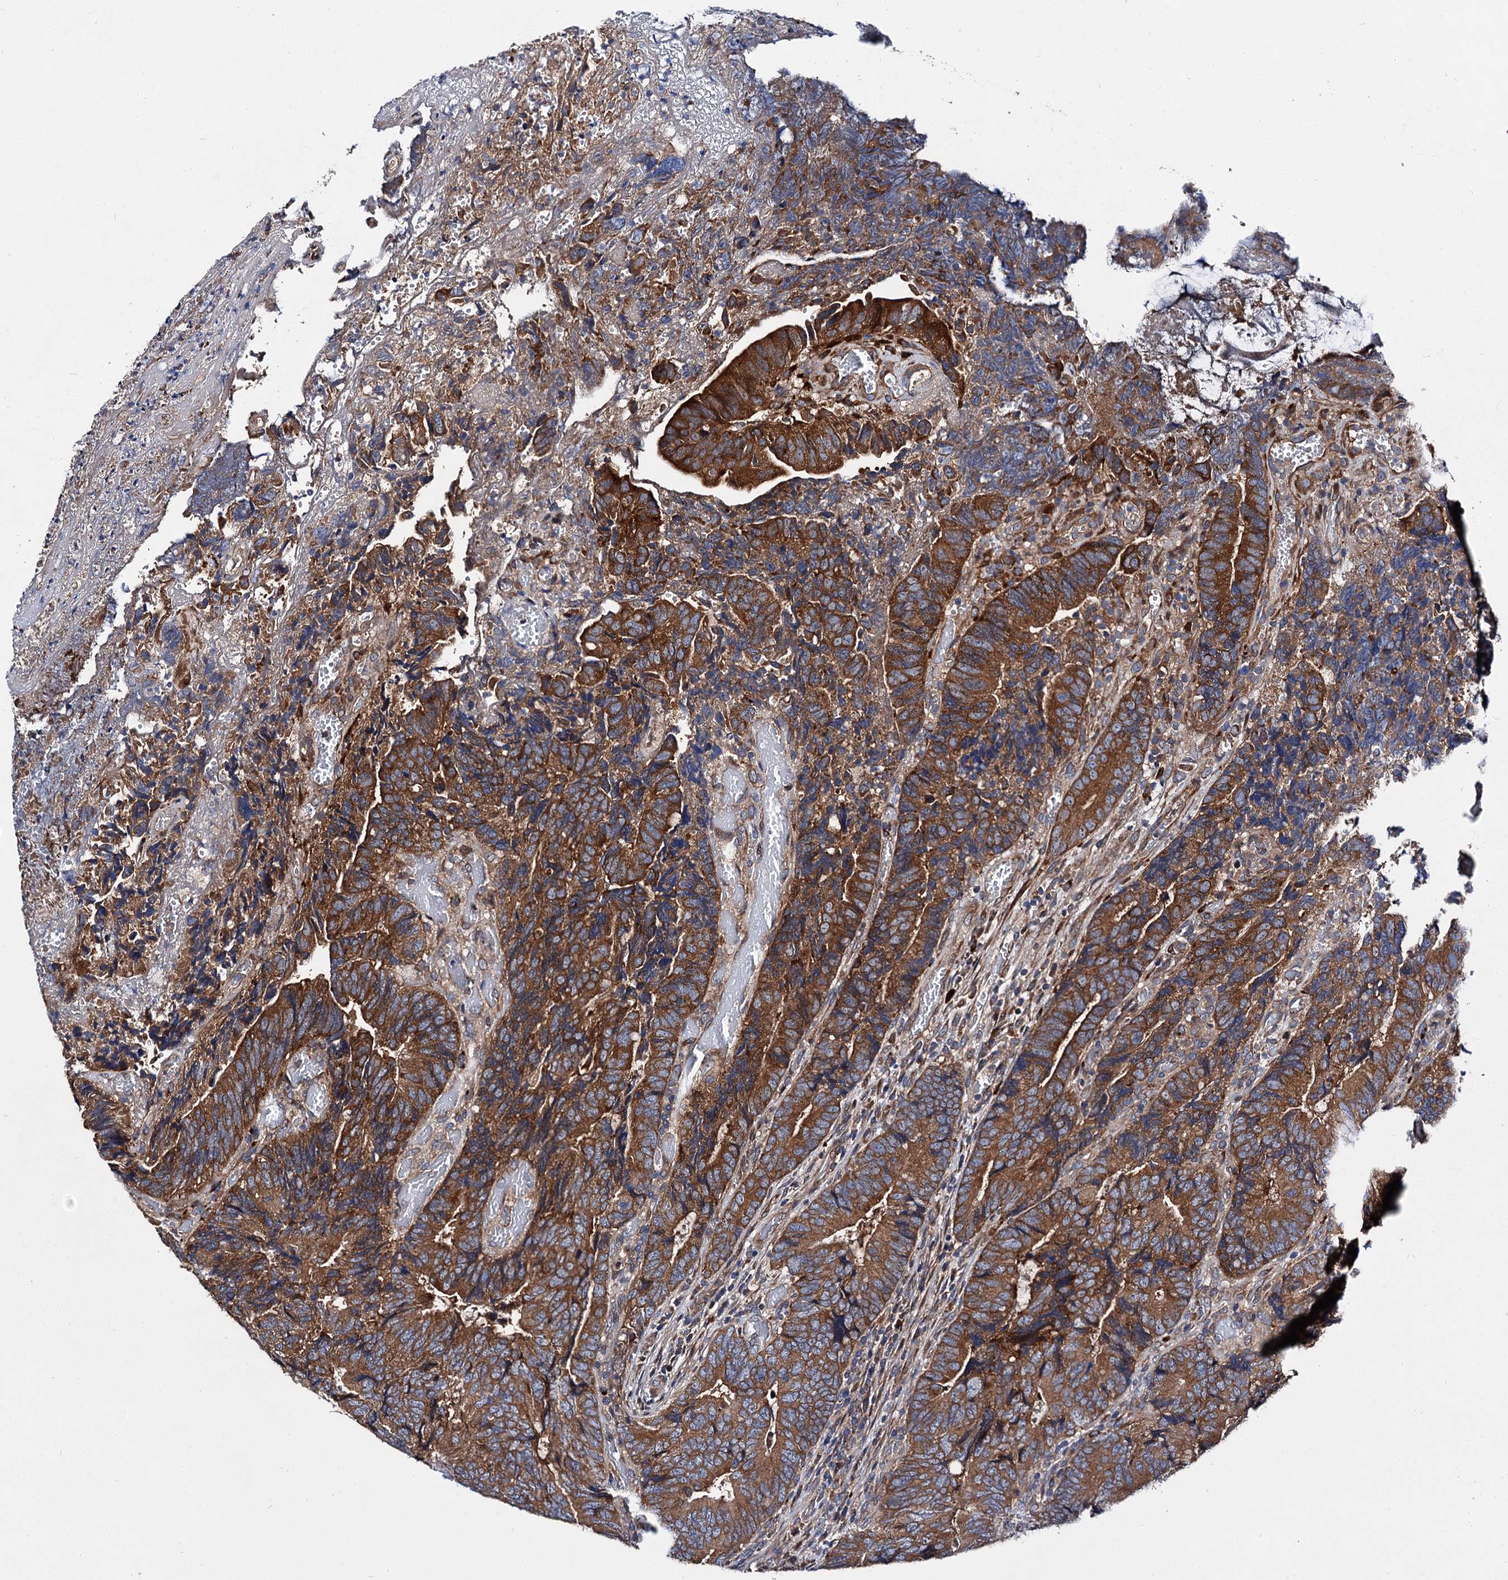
{"staining": {"intensity": "strong", "quantity": ">75%", "location": "cytoplasmic/membranous"}, "tissue": "colorectal cancer", "cell_type": "Tumor cells", "image_type": "cancer", "snomed": [{"axis": "morphology", "description": "Adenocarcinoma, NOS"}, {"axis": "topography", "description": "Colon"}], "caption": "The histopathology image displays staining of colorectal adenocarcinoma, revealing strong cytoplasmic/membranous protein expression (brown color) within tumor cells.", "gene": "NAA25", "patient": {"sex": "female", "age": 67}}